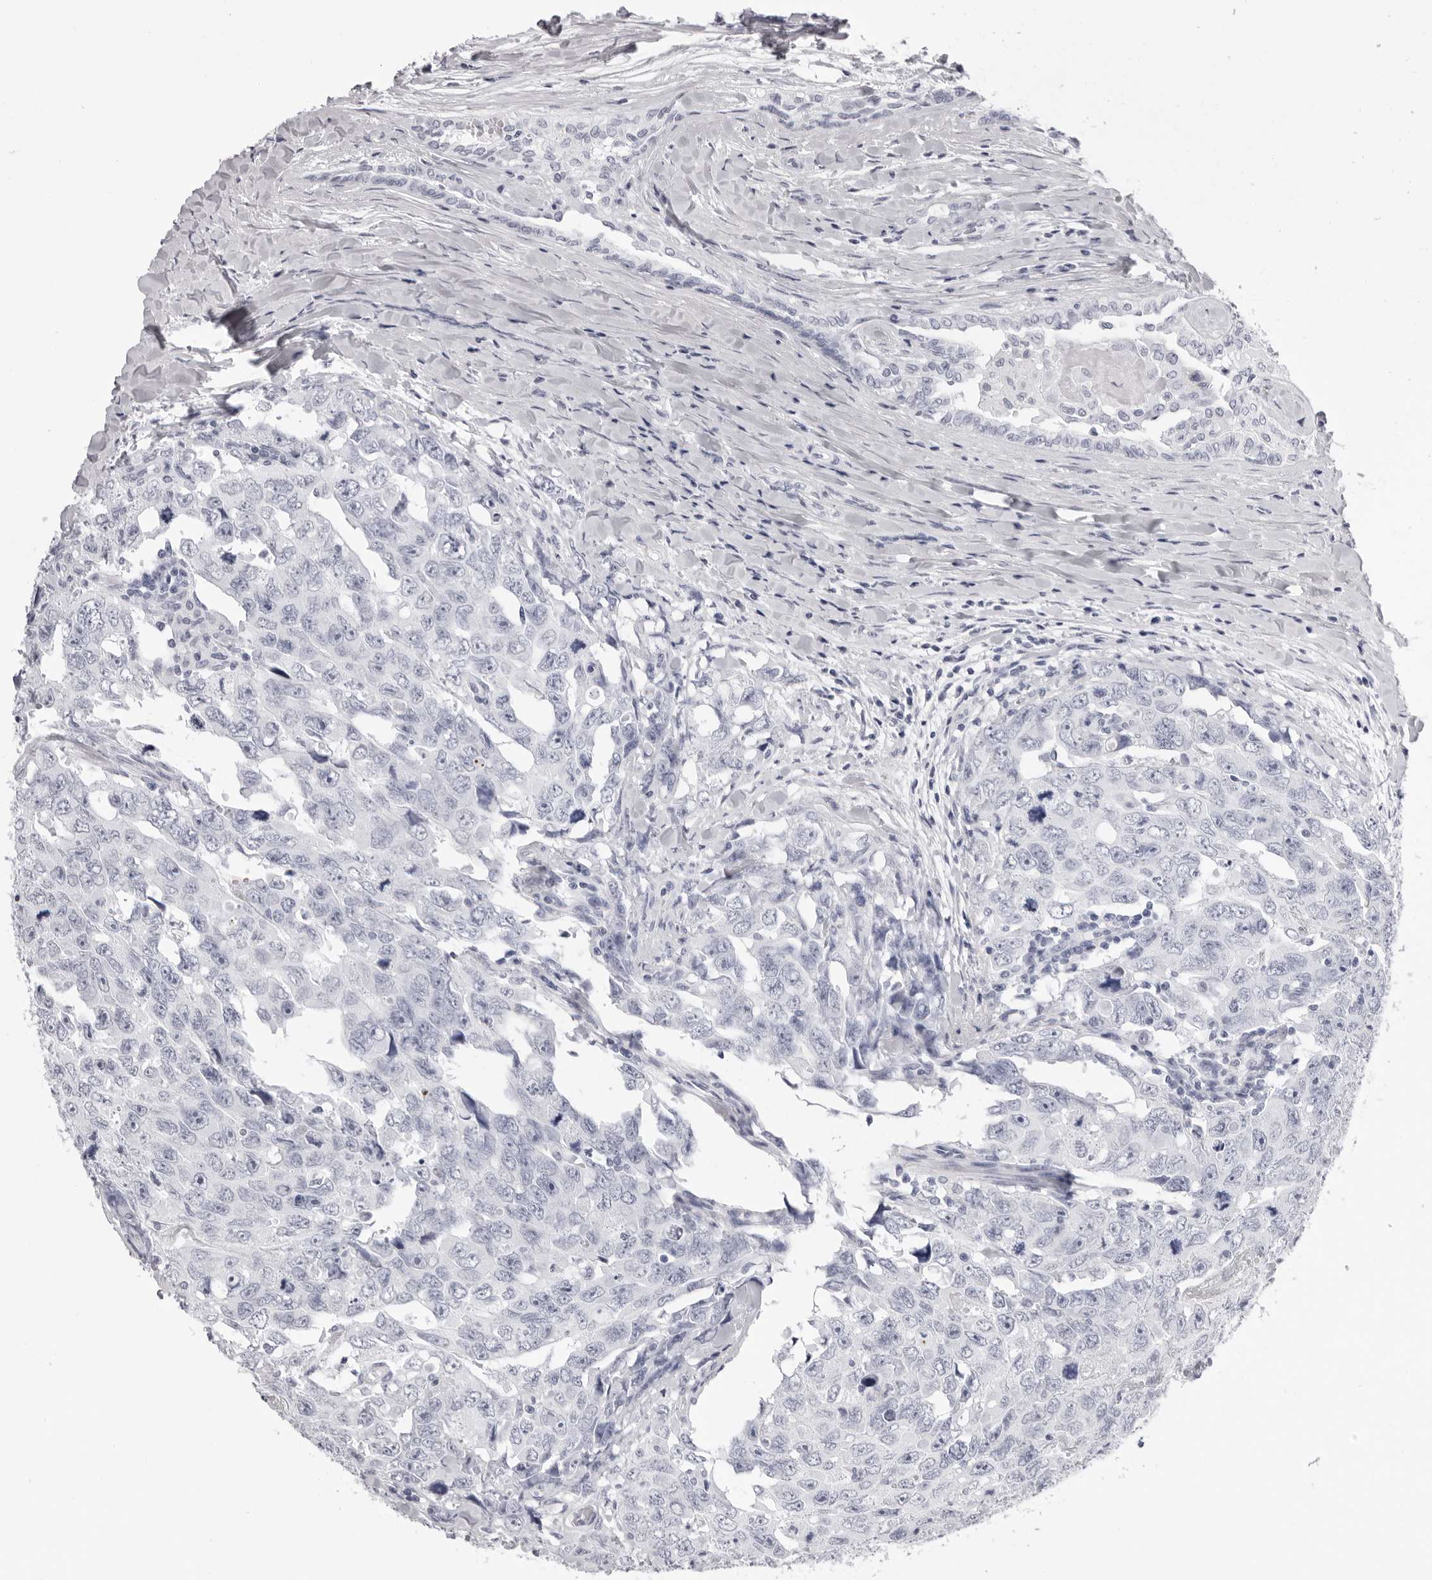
{"staining": {"intensity": "negative", "quantity": "none", "location": "none"}, "tissue": "testis cancer", "cell_type": "Tumor cells", "image_type": "cancer", "snomed": [{"axis": "morphology", "description": "Carcinoma, Embryonal, NOS"}, {"axis": "topography", "description": "Testis"}], "caption": "The IHC histopathology image has no significant expression in tumor cells of embryonal carcinoma (testis) tissue.", "gene": "TMOD4", "patient": {"sex": "male", "age": 28}}